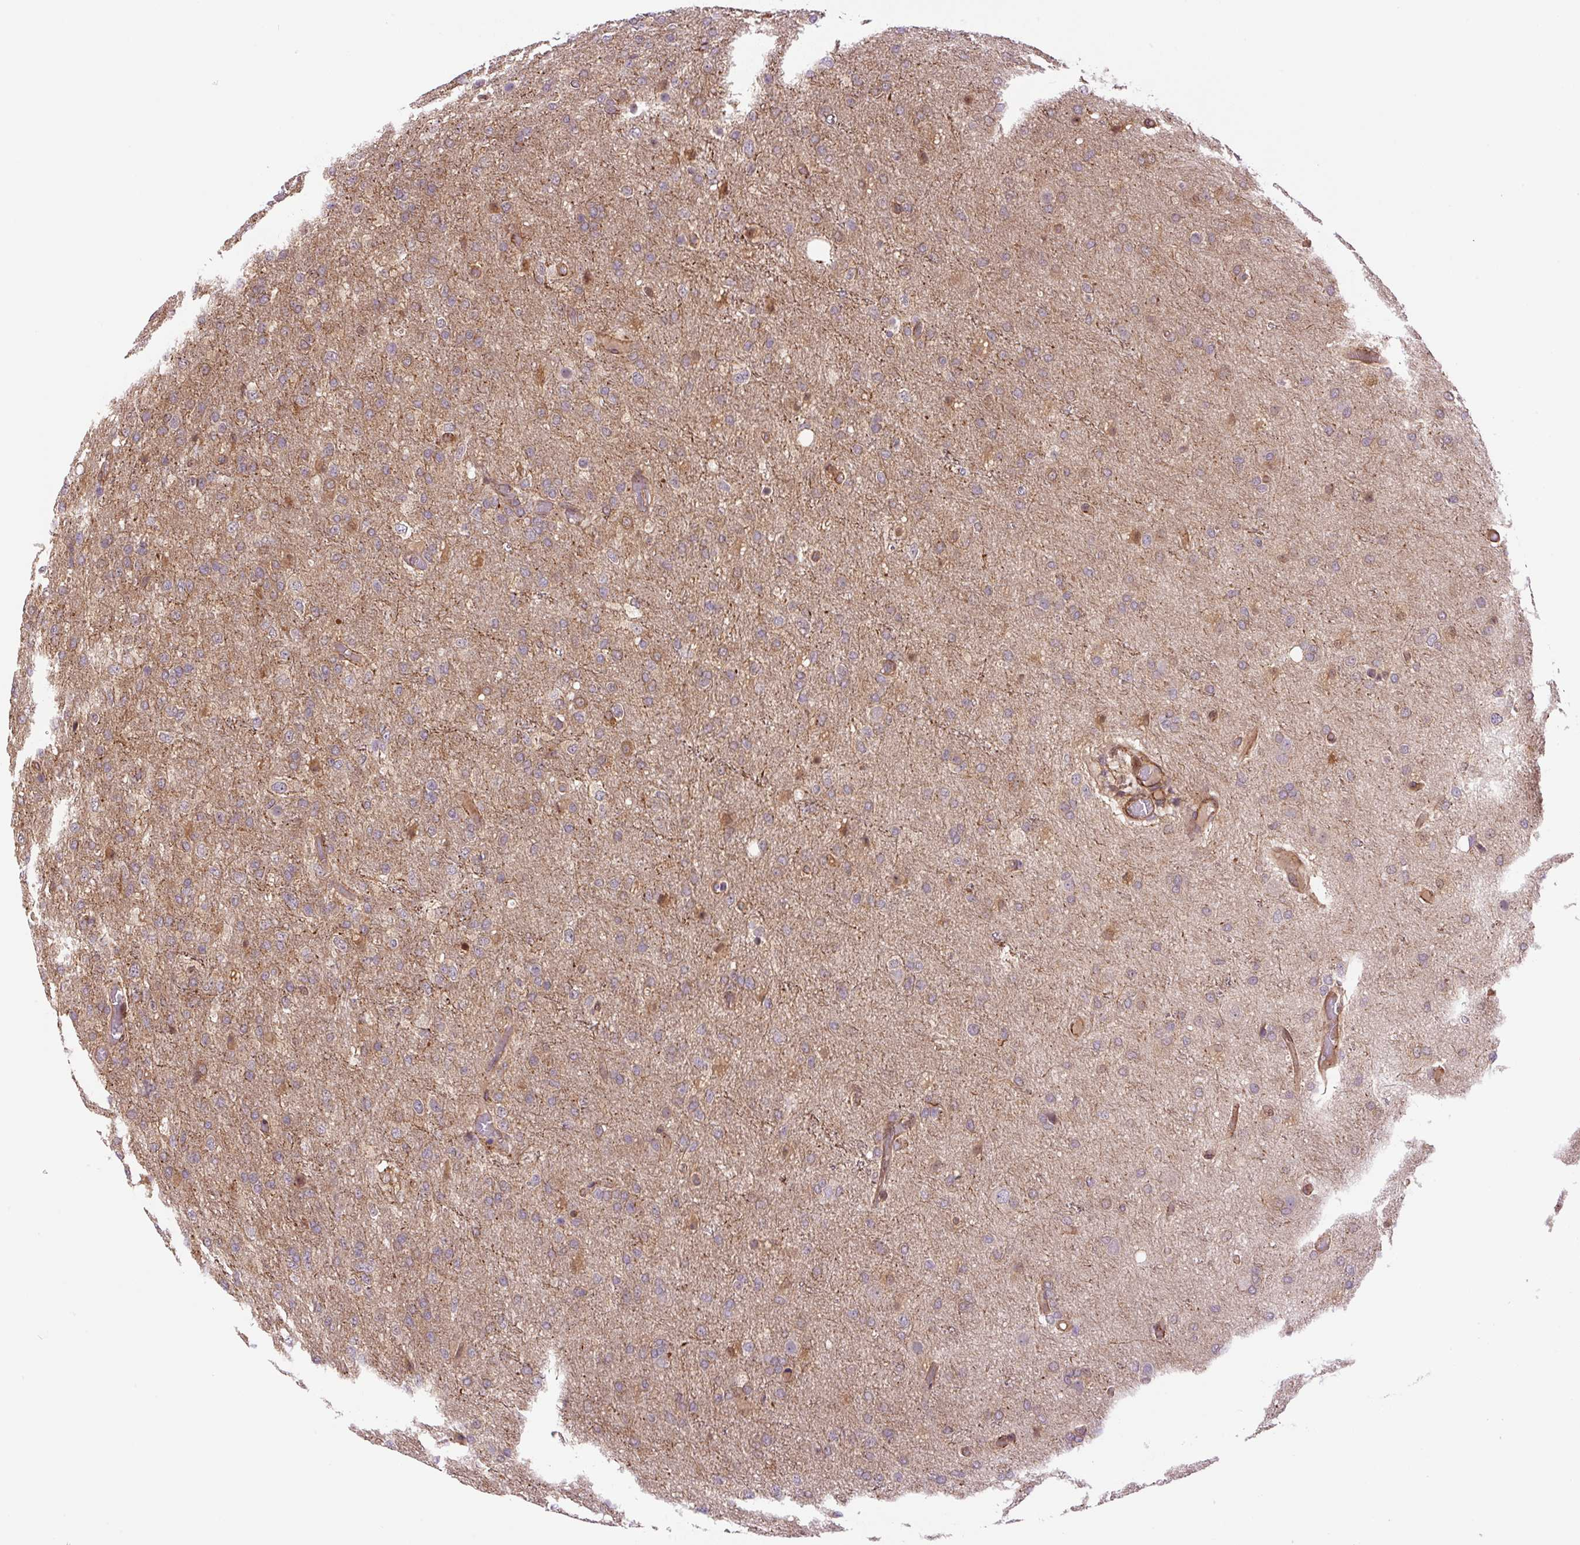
{"staining": {"intensity": "weak", "quantity": "25%-75%", "location": "cytoplasmic/membranous"}, "tissue": "glioma", "cell_type": "Tumor cells", "image_type": "cancer", "snomed": [{"axis": "morphology", "description": "Glioma, malignant, High grade"}, {"axis": "topography", "description": "Brain"}], "caption": "Tumor cells demonstrate weak cytoplasmic/membranous expression in about 25%-75% of cells in glioma.", "gene": "SEPTIN10", "patient": {"sex": "female", "age": 74}}